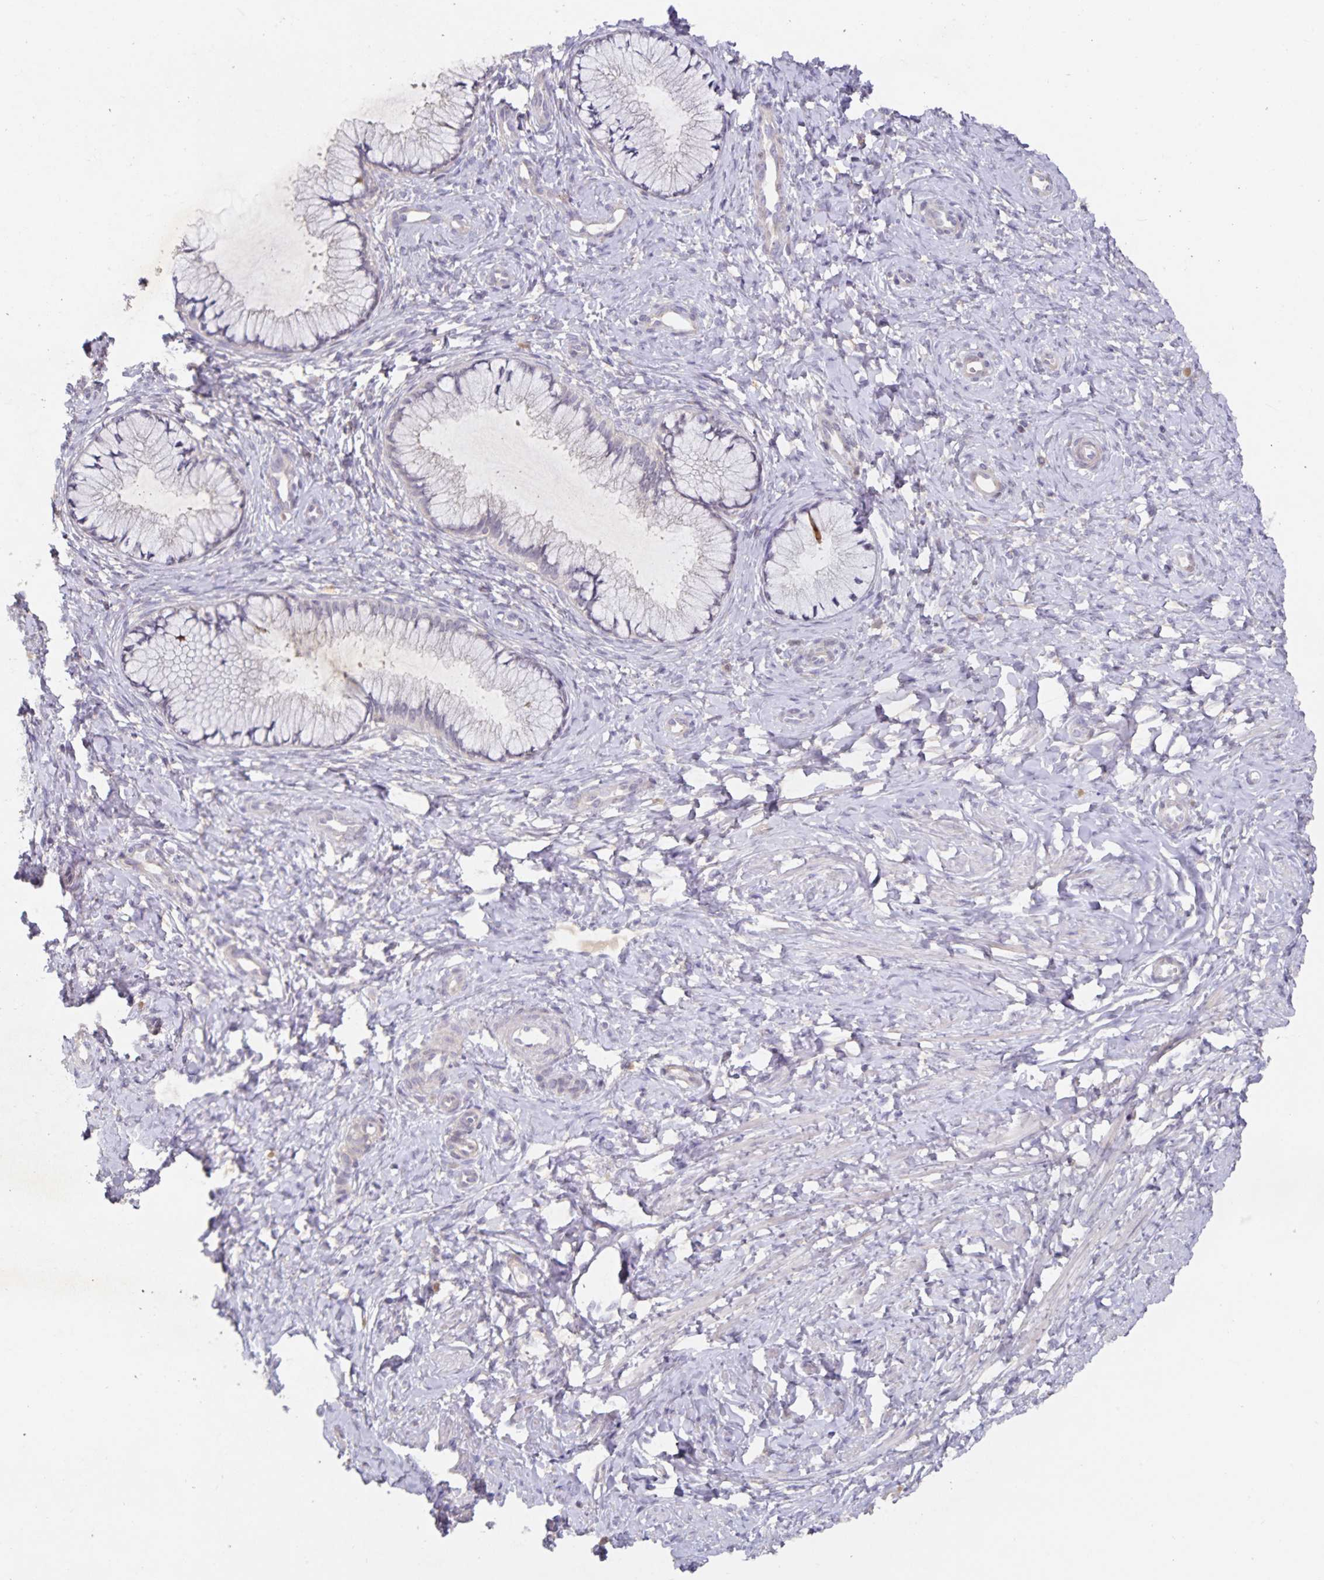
{"staining": {"intensity": "negative", "quantity": "none", "location": "none"}, "tissue": "cervix", "cell_type": "Glandular cells", "image_type": "normal", "snomed": [{"axis": "morphology", "description": "Normal tissue, NOS"}, {"axis": "topography", "description": "Cervix"}], "caption": "IHC micrograph of normal cervix stained for a protein (brown), which exhibits no positivity in glandular cells.", "gene": "HEPN1", "patient": {"sex": "female", "age": 37}}